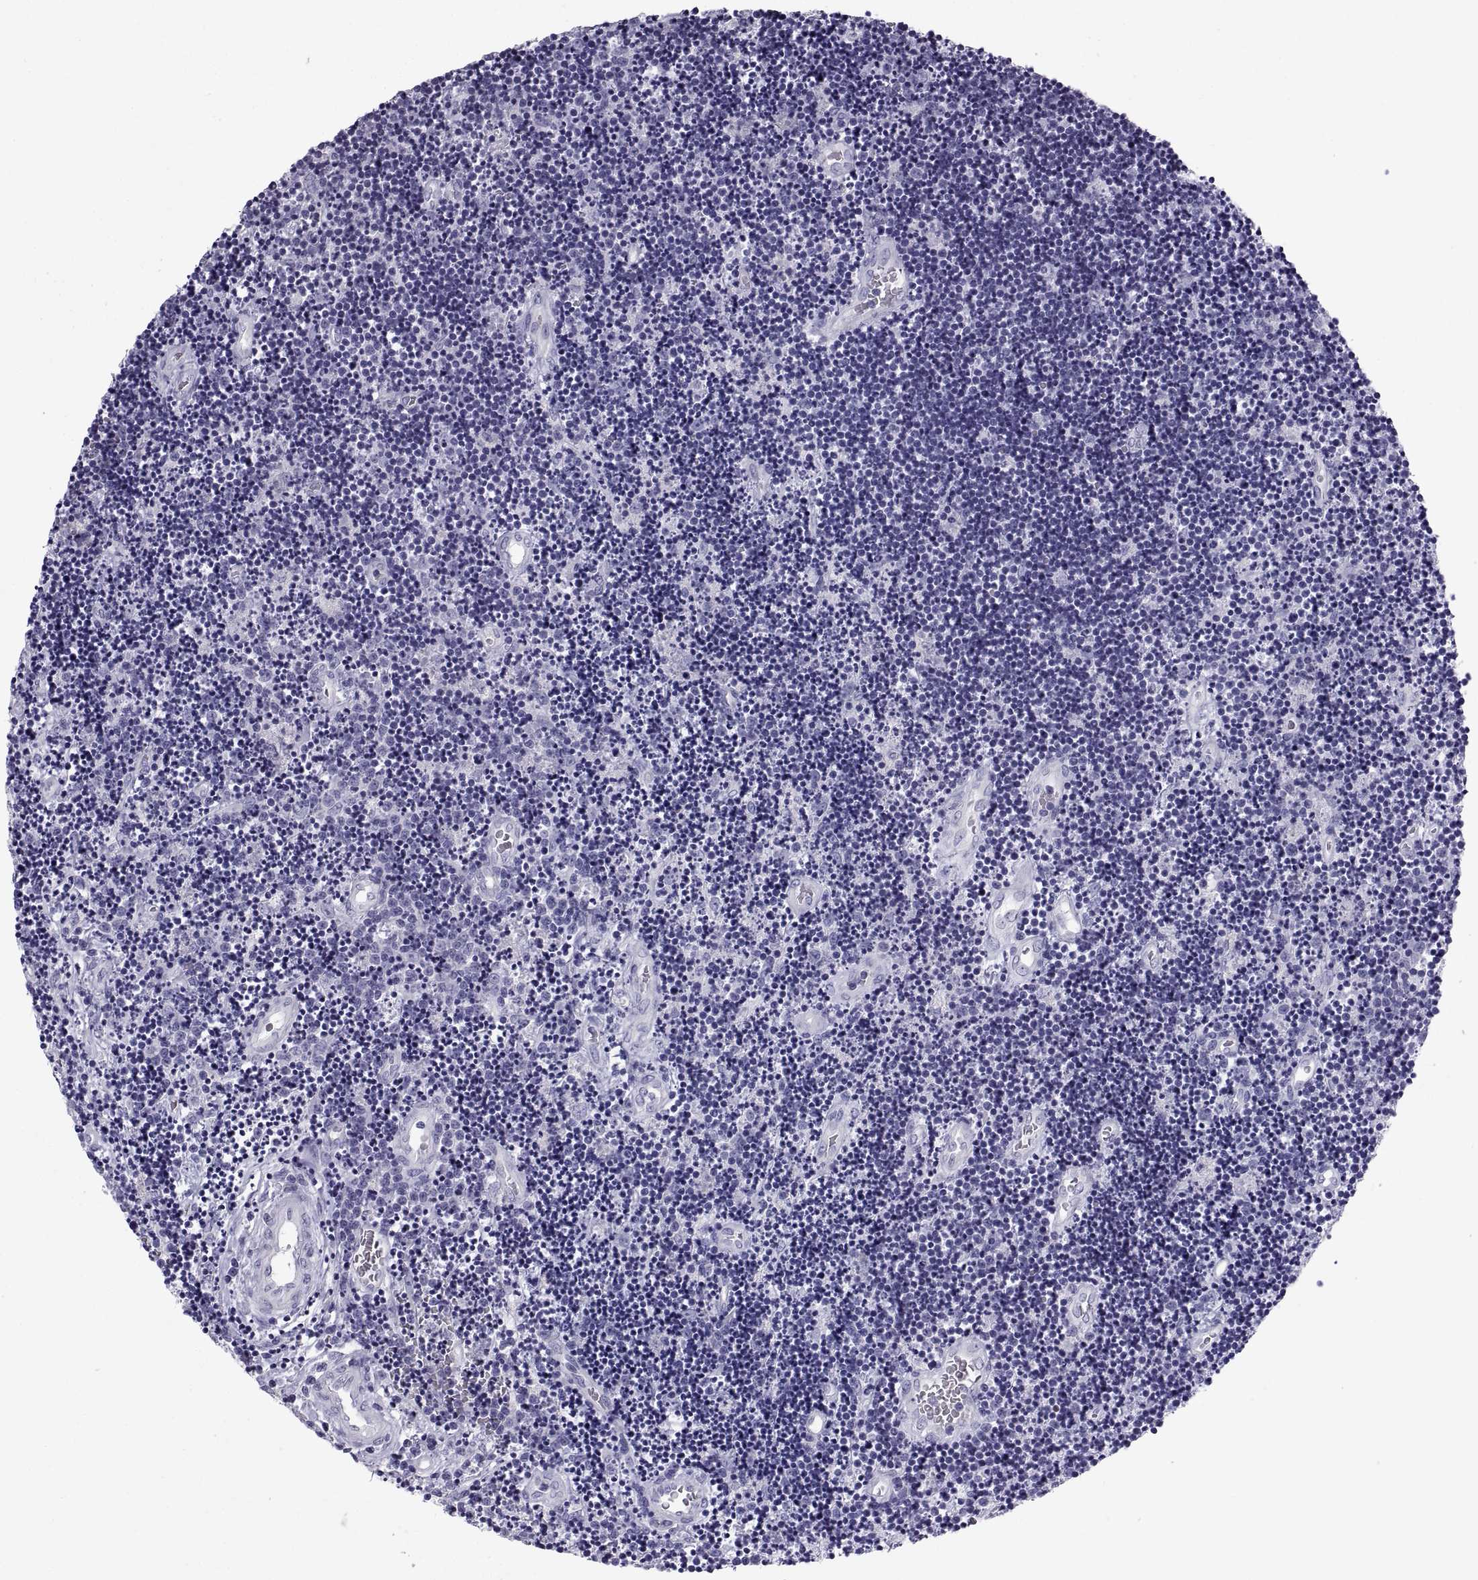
{"staining": {"intensity": "negative", "quantity": "none", "location": "none"}, "tissue": "lymphoma", "cell_type": "Tumor cells", "image_type": "cancer", "snomed": [{"axis": "morphology", "description": "Malignant lymphoma, non-Hodgkin's type, Low grade"}, {"axis": "topography", "description": "Brain"}], "caption": "Immunohistochemical staining of lymphoma shows no significant staining in tumor cells.", "gene": "PCSK1N", "patient": {"sex": "female", "age": 66}}